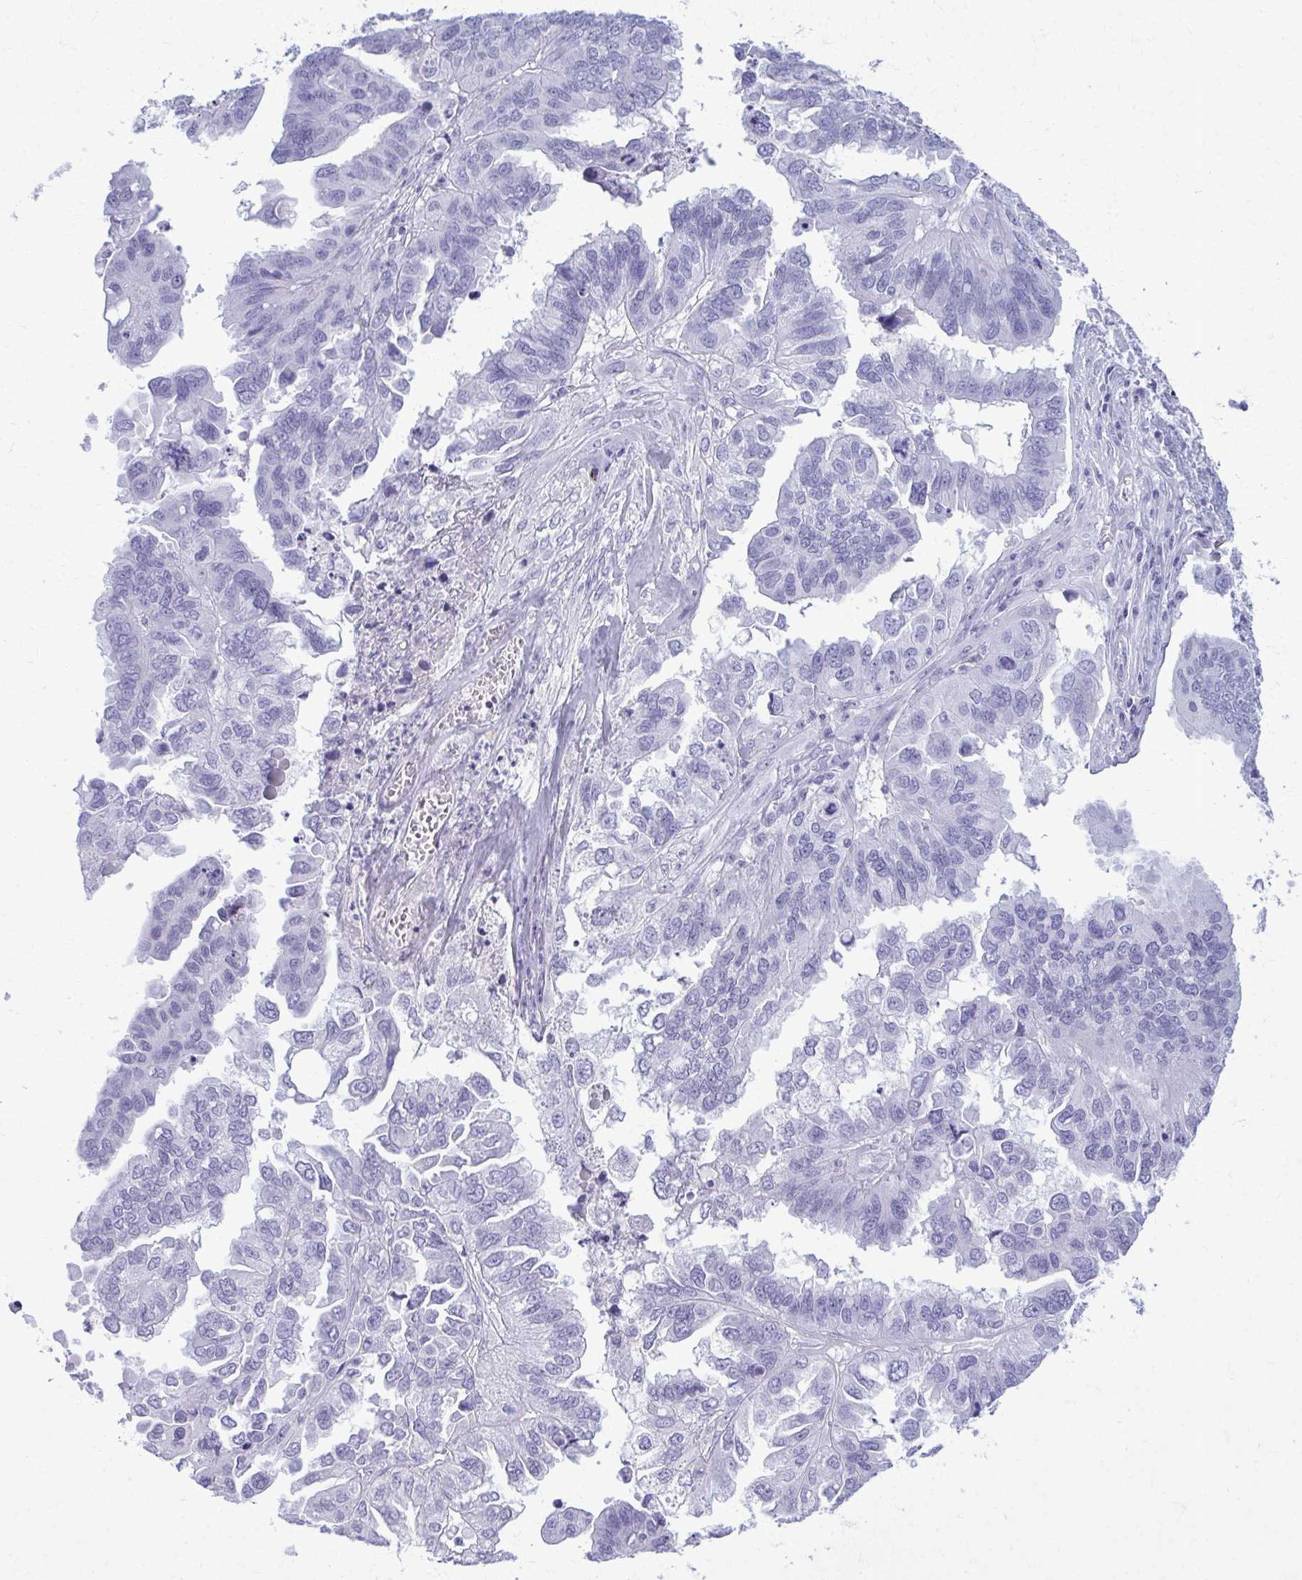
{"staining": {"intensity": "negative", "quantity": "none", "location": "none"}, "tissue": "ovarian cancer", "cell_type": "Tumor cells", "image_type": "cancer", "snomed": [{"axis": "morphology", "description": "Cystadenocarcinoma, serous, NOS"}, {"axis": "topography", "description": "Ovary"}], "caption": "Tumor cells are negative for protein expression in human ovarian cancer.", "gene": "ACSM2B", "patient": {"sex": "female", "age": 79}}